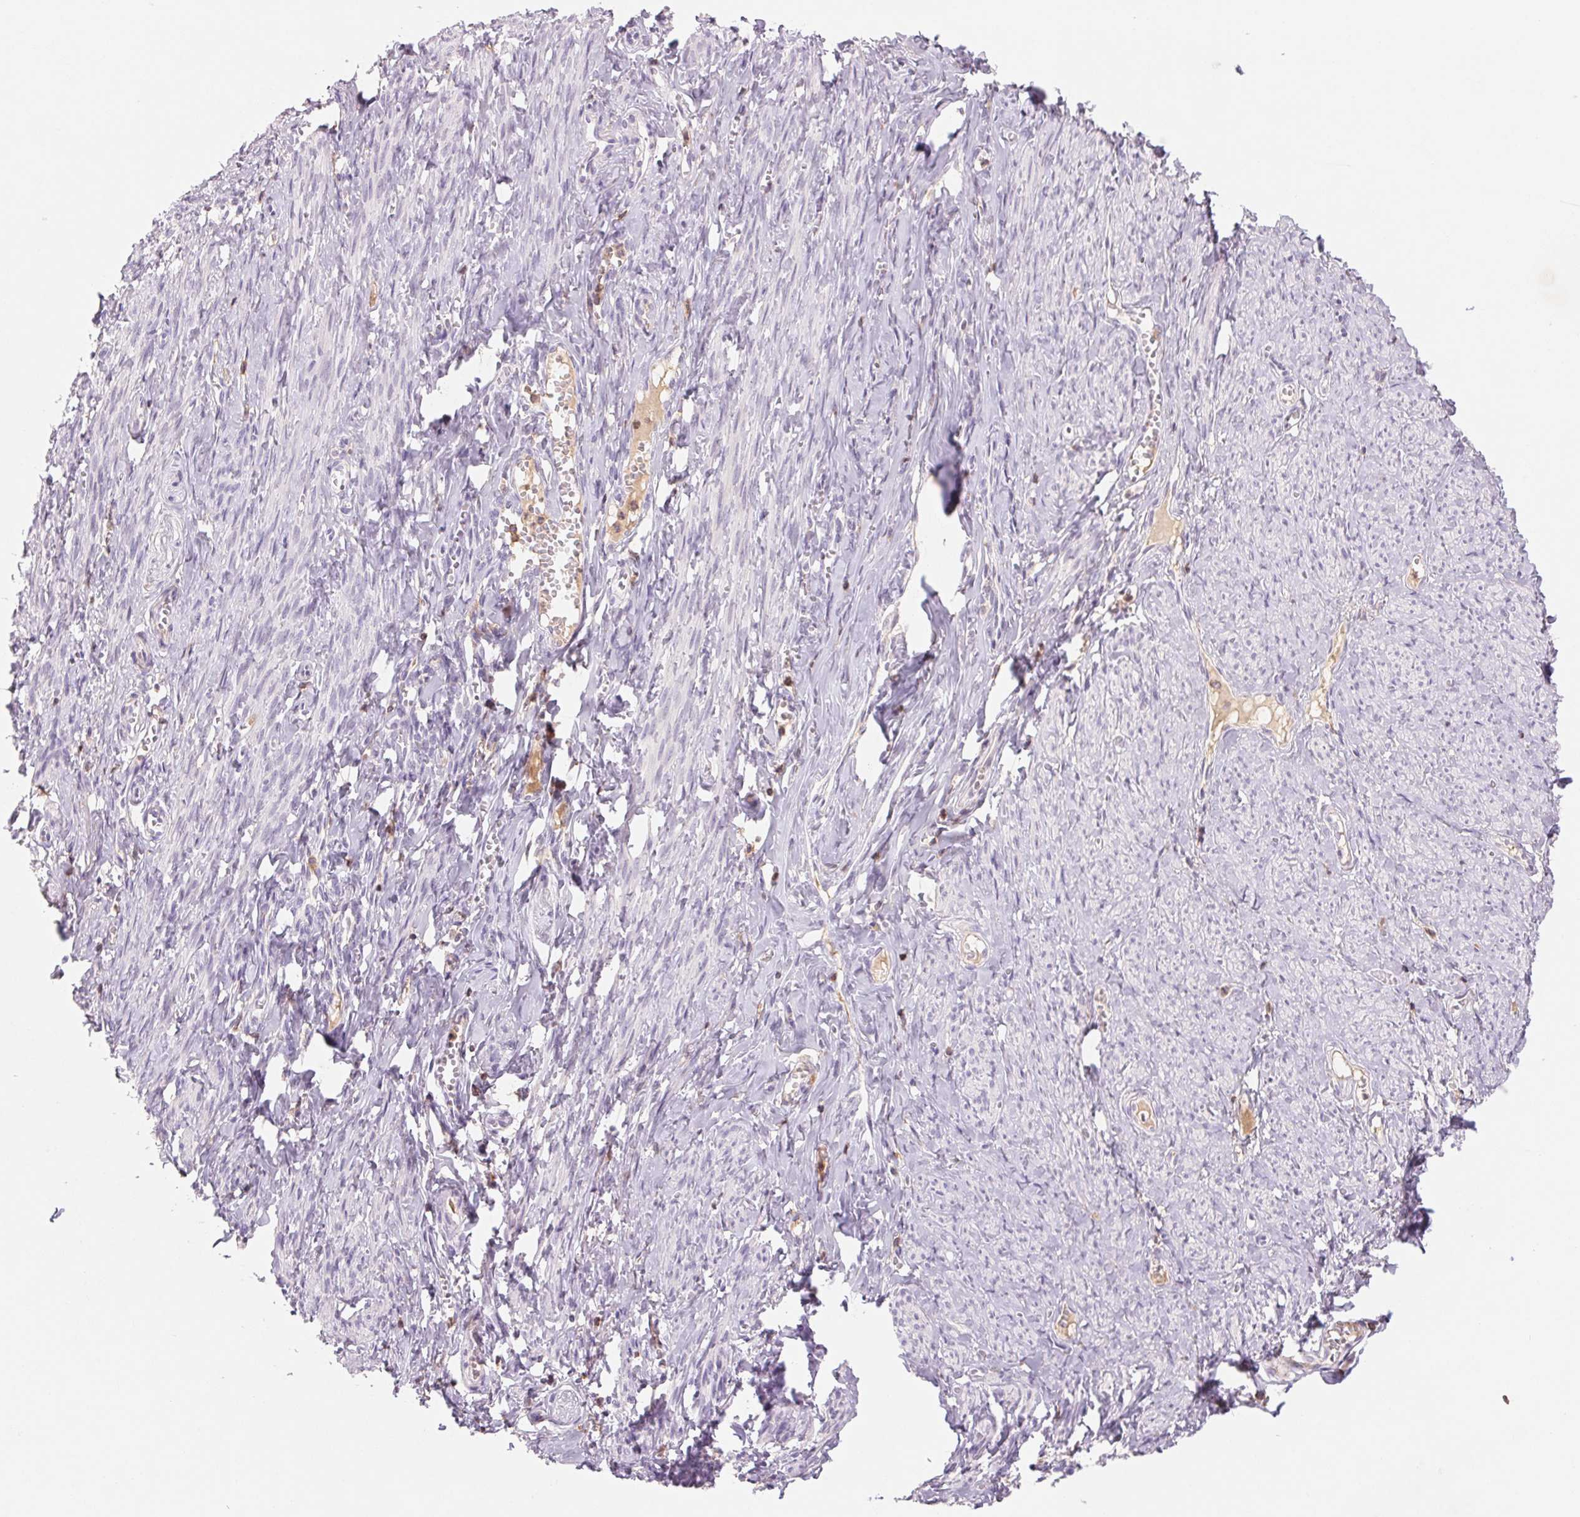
{"staining": {"intensity": "negative", "quantity": "none", "location": "none"}, "tissue": "smooth muscle", "cell_type": "Smooth muscle cells", "image_type": "normal", "snomed": [{"axis": "morphology", "description": "Normal tissue, NOS"}, {"axis": "topography", "description": "Smooth muscle"}], "caption": "The immunohistochemistry (IHC) micrograph has no significant expression in smooth muscle cells of smooth muscle.", "gene": "KIF26A", "patient": {"sex": "female", "age": 65}}